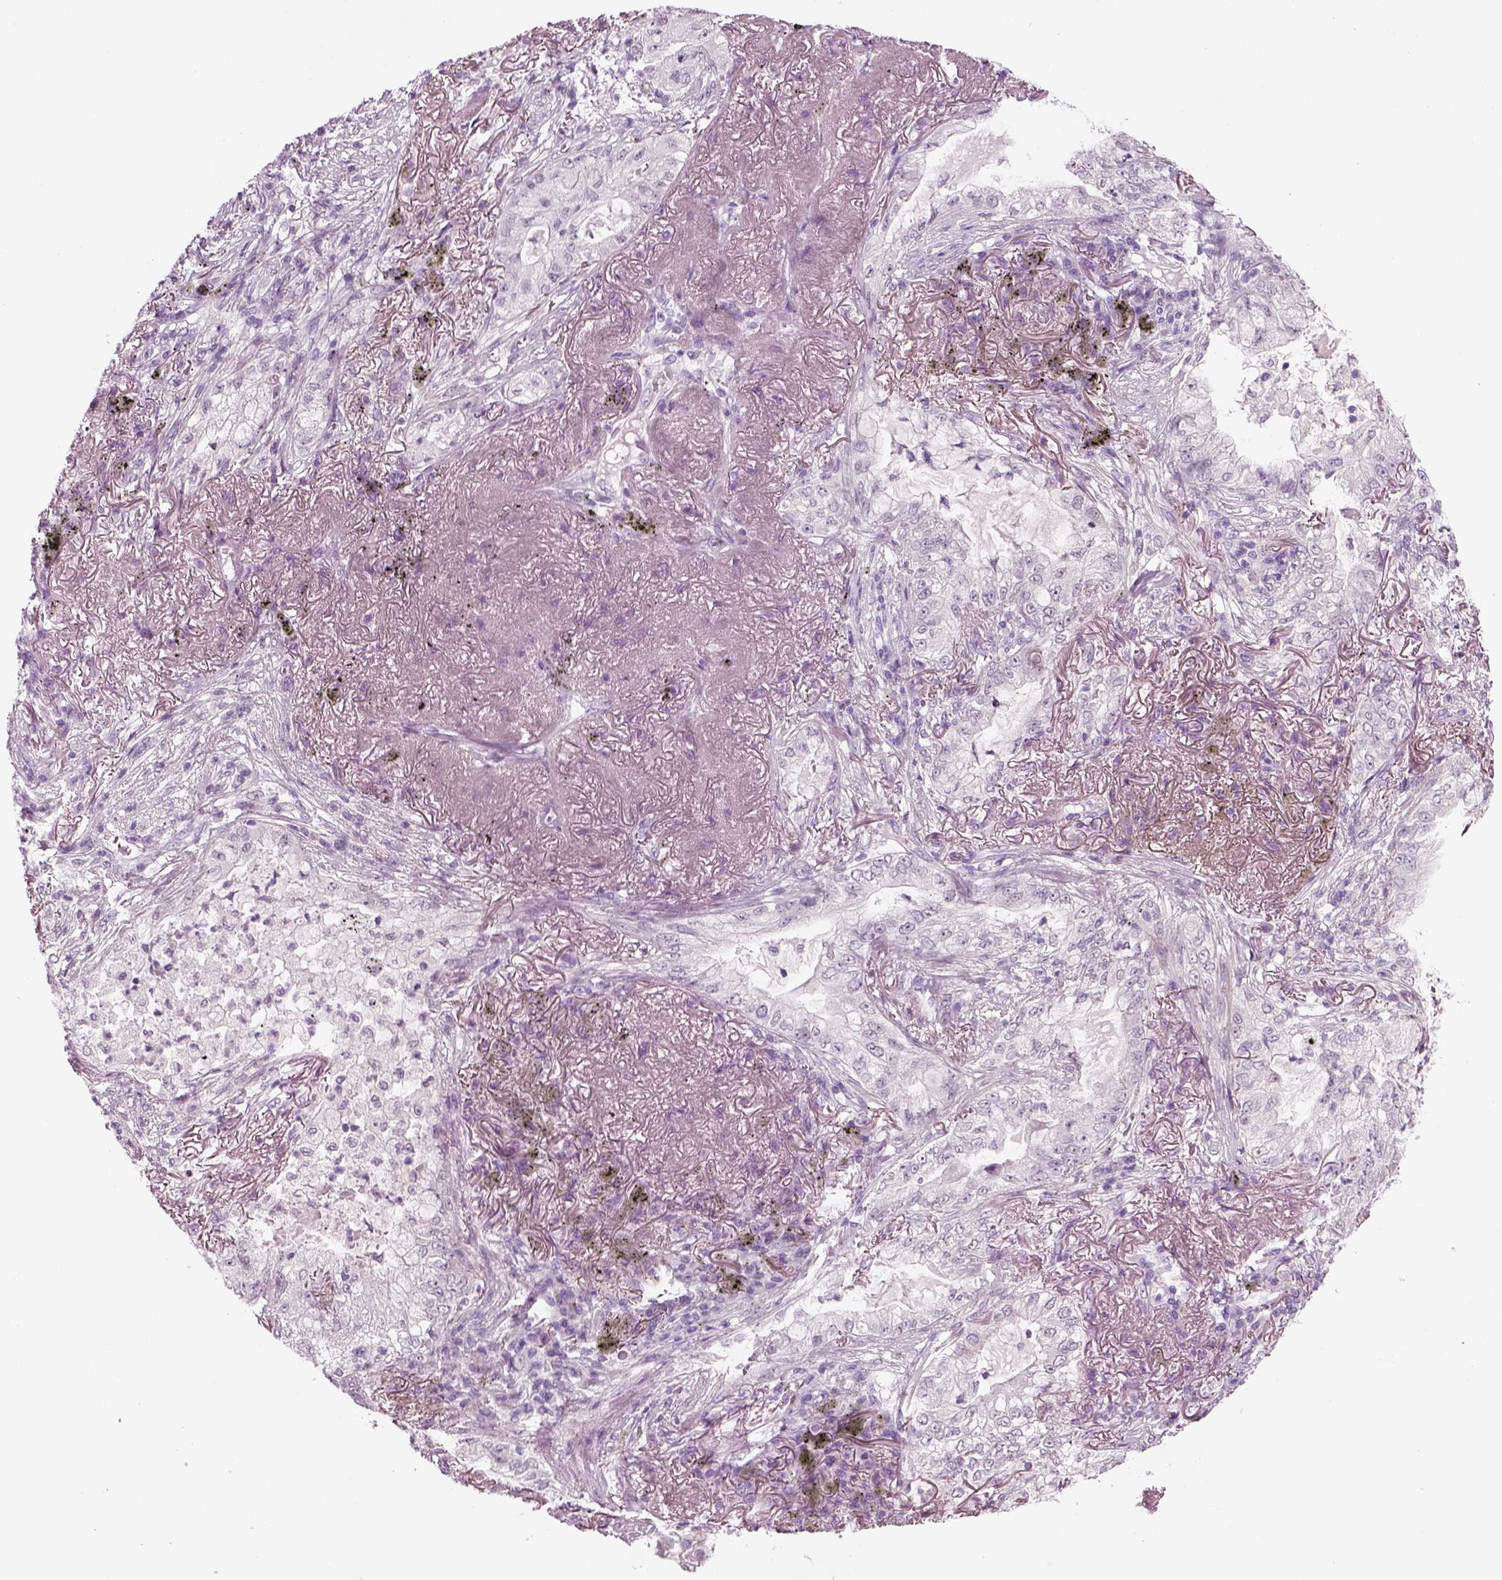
{"staining": {"intensity": "negative", "quantity": "none", "location": "none"}, "tissue": "lung cancer", "cell_type": "Tumor cells", "image_type": "cancer", "snomed": [{"axis": "morphology", "description": "Adenocarcinoma, NOS"}, {"axis": "topography", "description": "Lung"}], "caption": "High power microscopy micrograph of an immunohistochemistry (IHC) histopathology image of lung cancer, revealing no significant expression in tumor cells. (Stains: DAB immunohistochemistry (IHC) with hematoxylin counter stain, Microscopy: brightfield microscopy at high magnification).", "gene": "KRT75", "patient": {"sex": "female", "age": 73}}